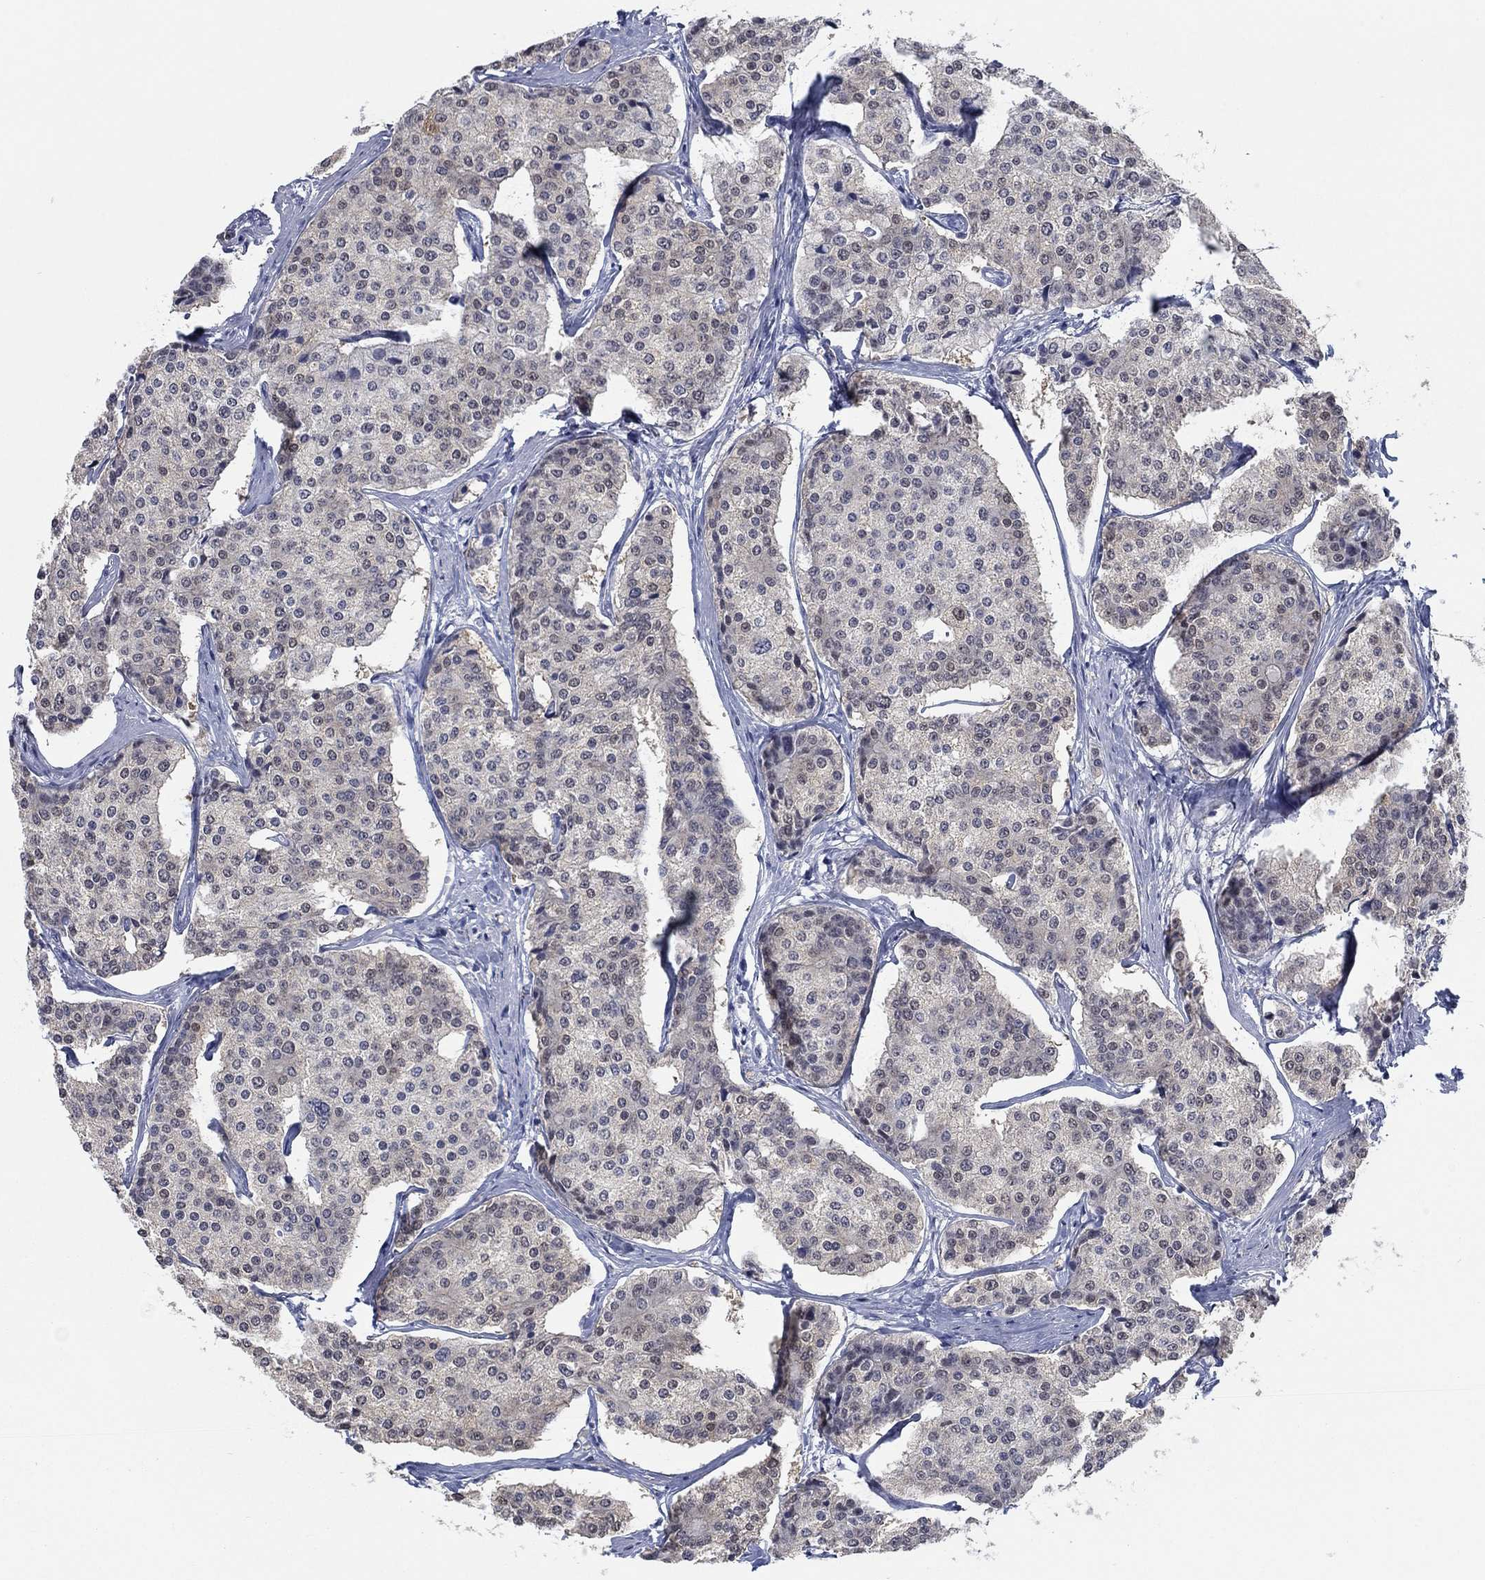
{"staining": {"intensity": "weak", "quantity": "25%-75%", "location": "cytoplasmic/membranous"}, "tissue": "carcinoid", "cell_type": "Tumor cells", "image_type": "cancer", "snomed": [{"axis": "morphology", "description": "Carcinoid, malignant, NOS"}, {"axis": "topography", "description": "Small intestine"}], "caption": "Brown immunohistochemical staining in human malignant carcinoid displays weak cytoplasmic/membranous positivity in about 25%-75% of tumor cells.", "gene": "ATP6V1G2", "patient": {"sex": "female", "age": 65}}